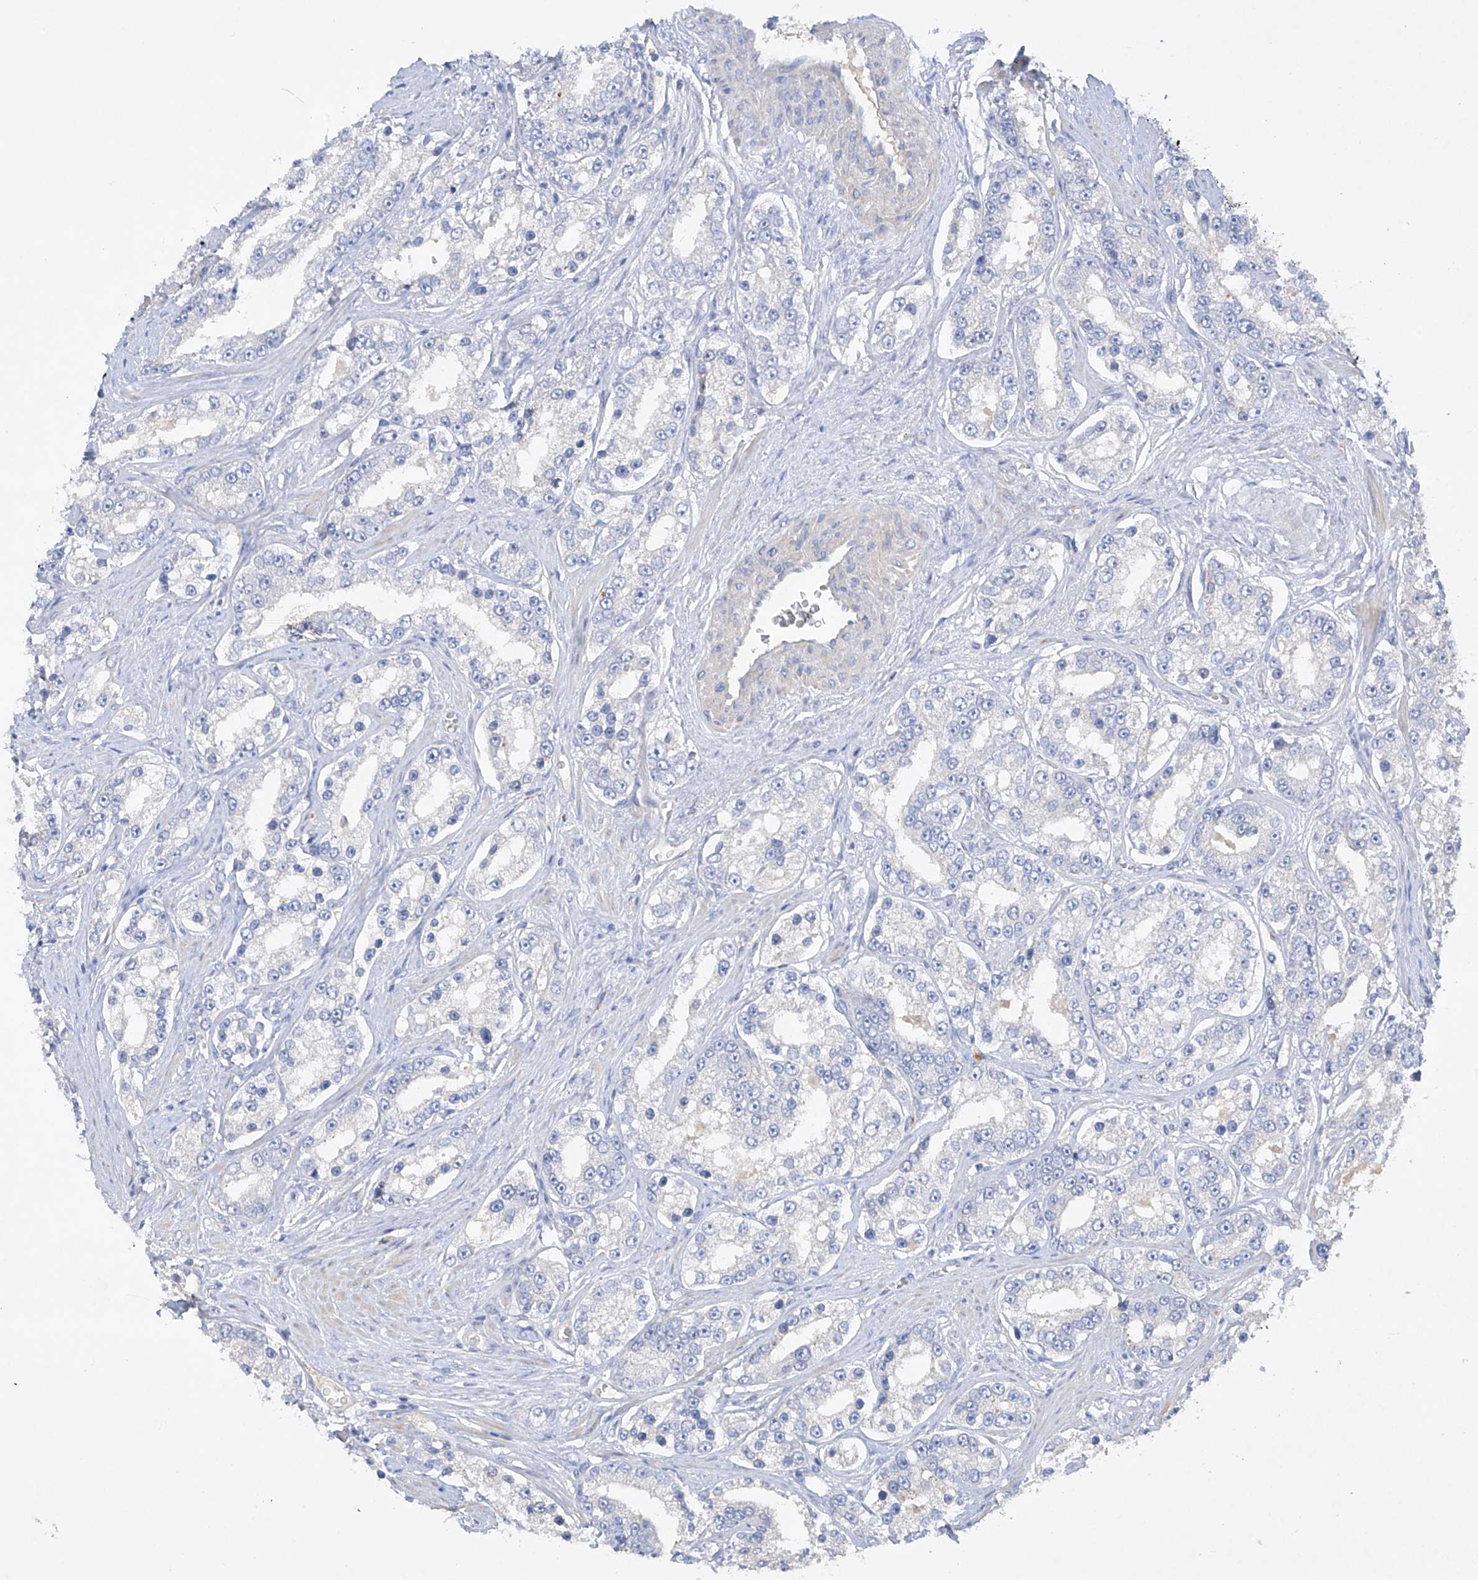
{"staining": {"intensity": "negative", "quantity": "none", "location": "none"}, "tissue": "prostate cancer", "cell_type": "Tumor cells", "image_type": "cancer", "snomed": [{"axis": "morphology", "description": "Normal tissue, NOS"}, {"axis": "morphology", "description": "Adenocarcinoma, High grade"}, {"axis": "topography", "description": "Prostate"}], "caption": "IHC of human prostate high-grade adenocarcinoma demonstrates no expression in tumor cells.", "gene": "PRSS12", "patient": {"sex": "male", "age": 83}}